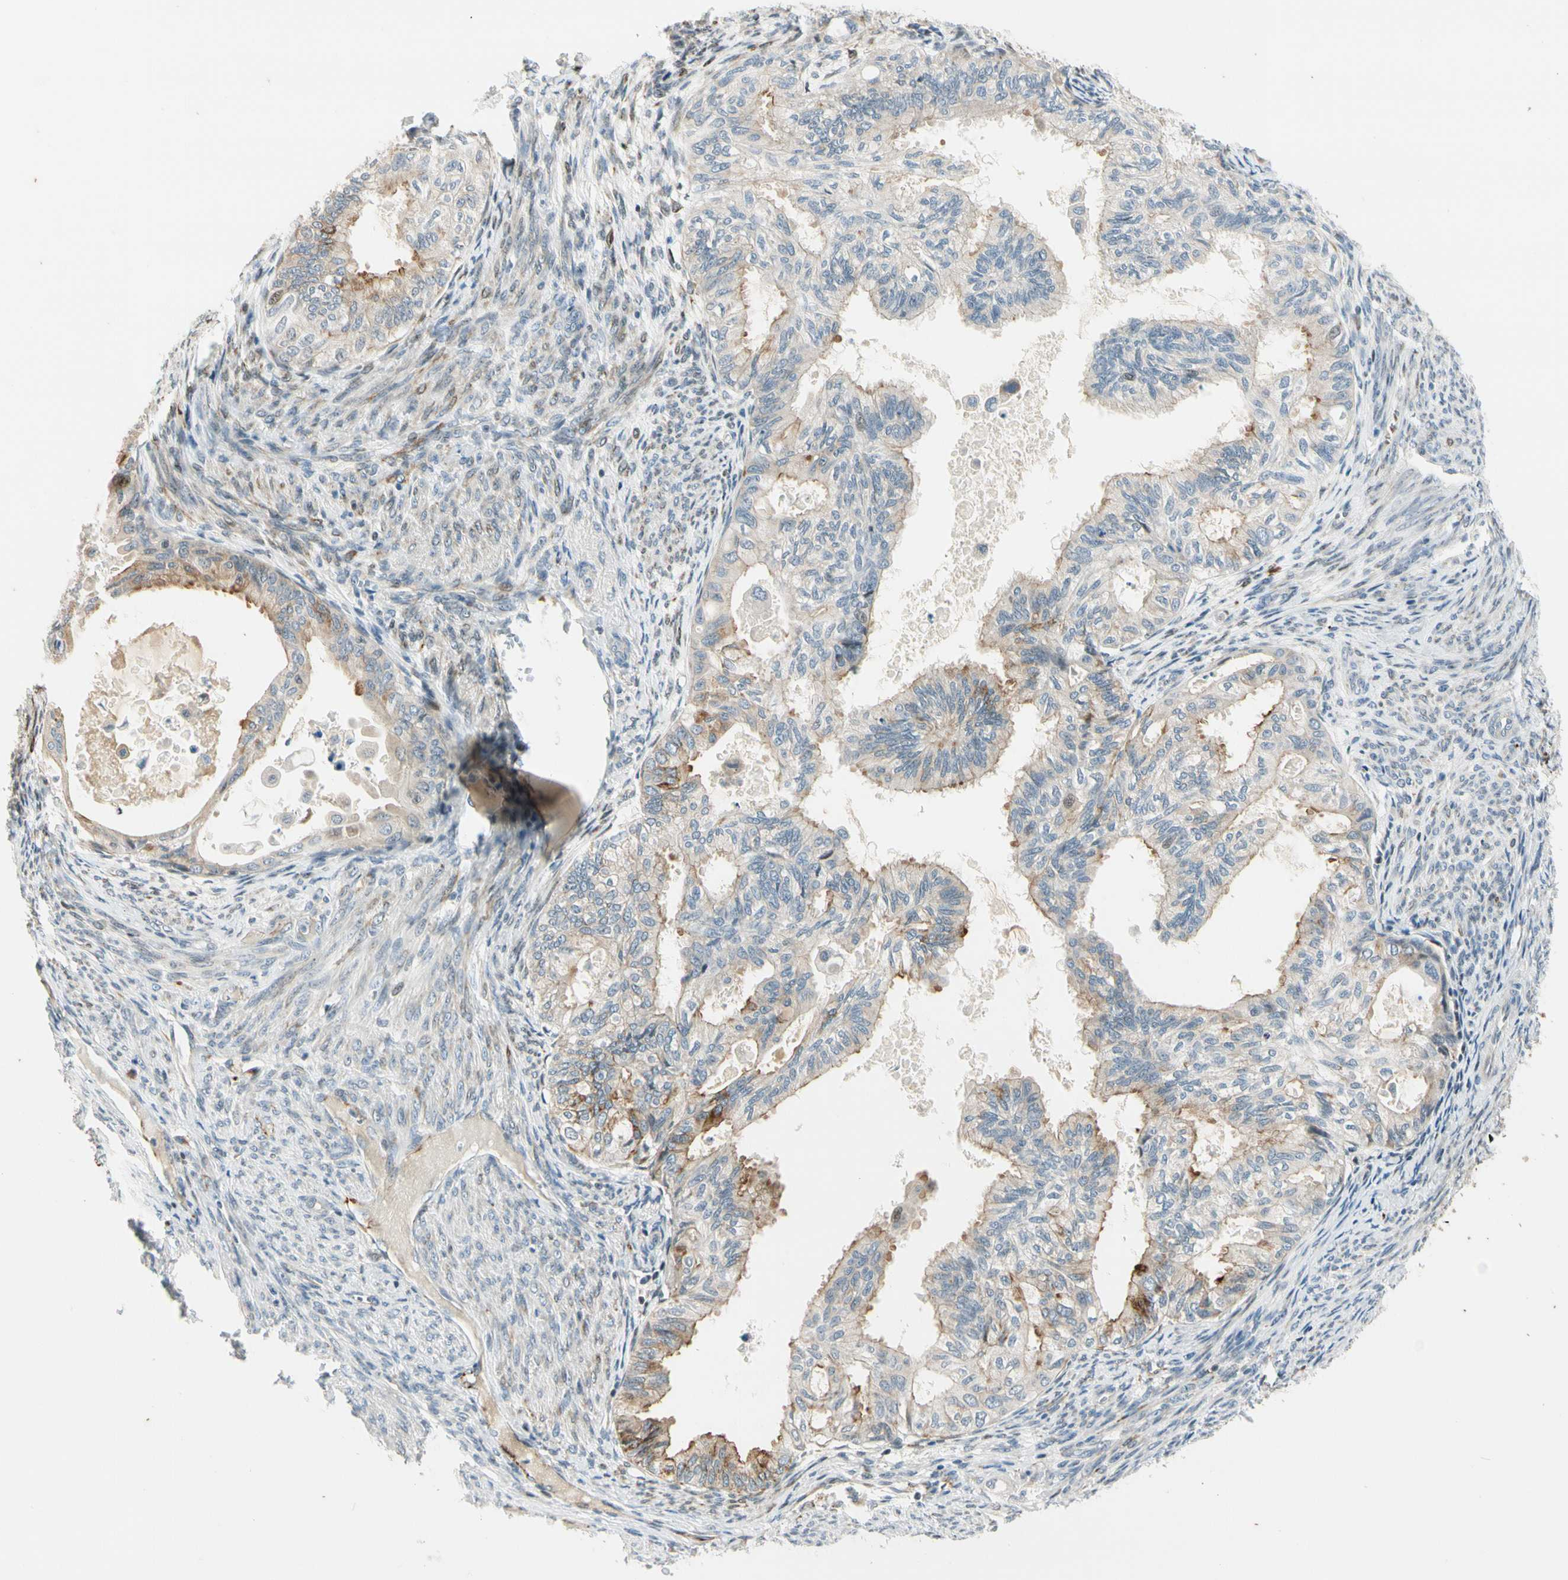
{"staining": {"intensity": "strong", "quantity": "<25%", "location": "cytoplasmic/membranous"}, "tissue": "cervical cancer", "cell_type": "Tumor cells", "image_type": "cancer", "snomed": [{"axis": "morphology", "description": "Normal tissue, NOS"}, {"axis": "morphology", "description": "Adenocarcinoma, NOS"}, {"axis": "topography", "description": "Cervix"}, {"axis": "topography", "description": "Endometrium"}], "caption": "A medium amount of strong cytoplasmic/membranous expression is appreciated in approximately <25% of tumor cells in adenocarcinoma (cervical) tissue.", "gene": "NPDC1", "patient": {"sex": "female", "age": 86}}